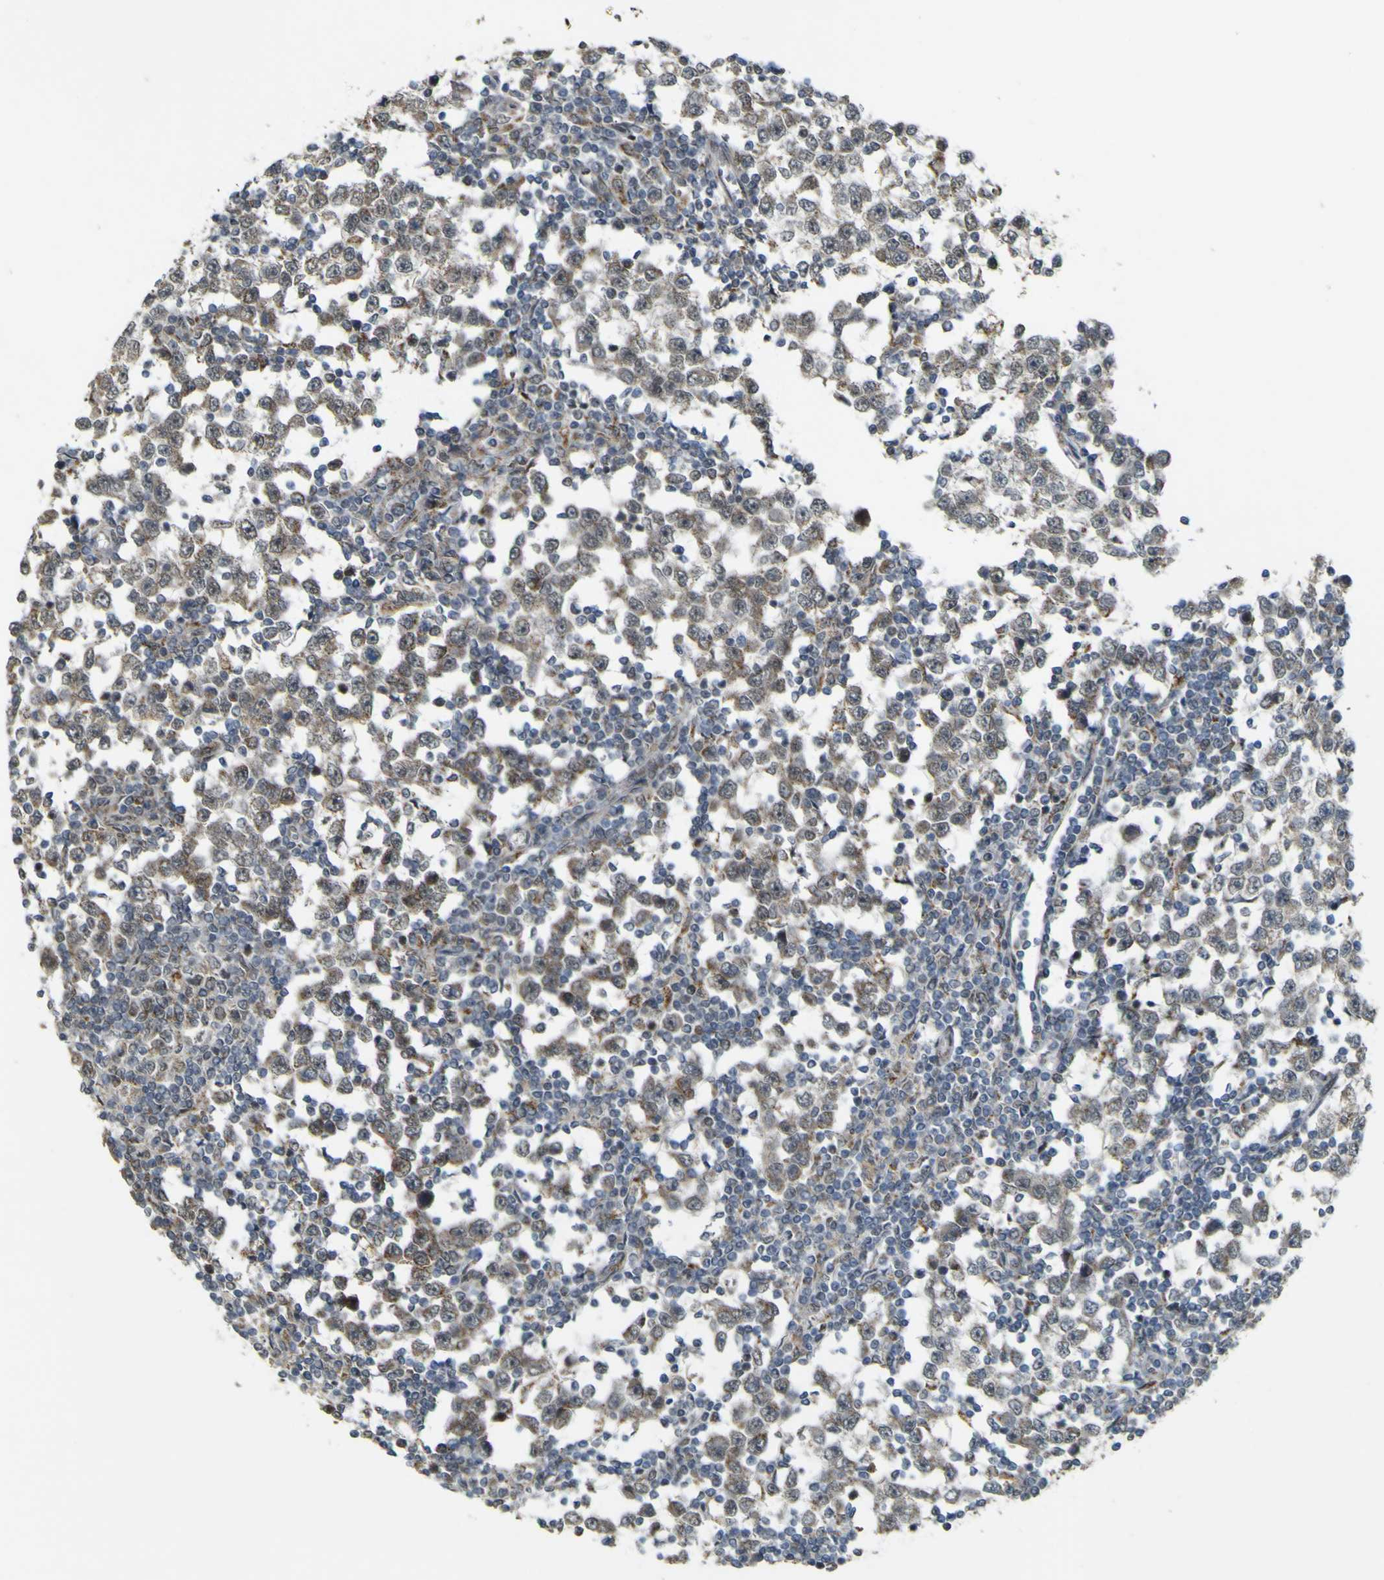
{"staining": {"intensity": "weak", "quantity": ">75%", "location": "cytoplasmic/membranous"}, "tissue": "testis cancer", "cell_type": "Tumor cells", "image_type": "cancer", "snomed": [{"axis": "morphology", "description": "Seminoma, NOS"}, {"axis": "topography", "description": "Testis"}], "caption": "A high-resolution micrograph shows immunohistochemistry (IHC) staining of testis cancer, which shows weak cytoplasmic/membranous expression in about >75% of tumor cells.", "gene": "ACBD5", "patient": {"sex": "male", "age": 65}}